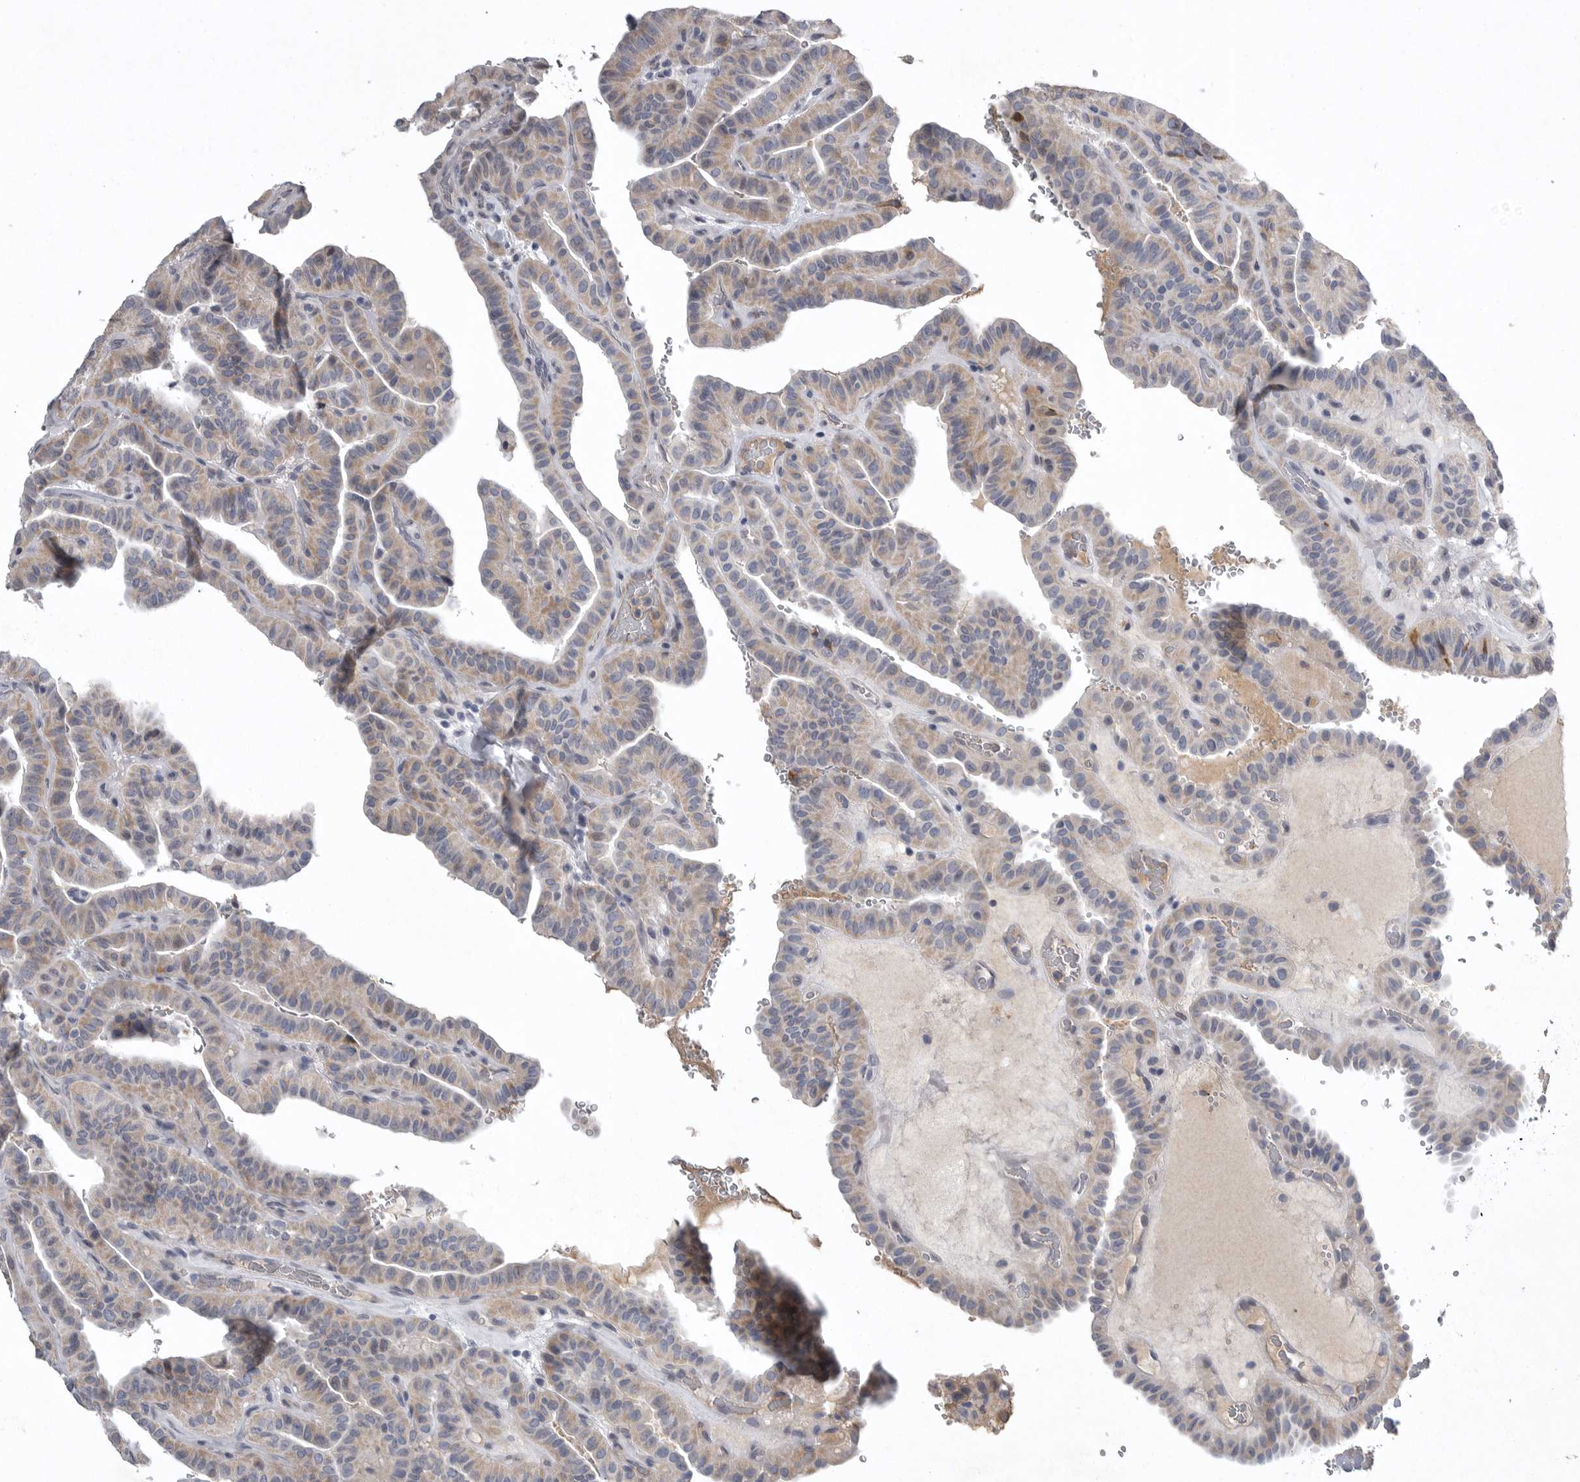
{"staining": {"intensity": "weak", "quantity": ">75%", "location": "cytoplasmic/membranous"}, "tissue": "thyroid cancer", "cell_type": "Tumor cells", "image_type": "cancer", "snomed": [{"axis": "morphology", "description": "Papillary adenocarcinoma, NOS"}, {"axis": "topography", "description": "Thyroid gland"}], "caption": "Immunohistochemical staining of thyroid cancer (papillary adenocarcinoma) exhibits low levels of weak cytoplasmic/membranous staining in approximately >75% of tumor cells.", "gene": "CRP", "patient": {"sex": "male", "age": 77}}